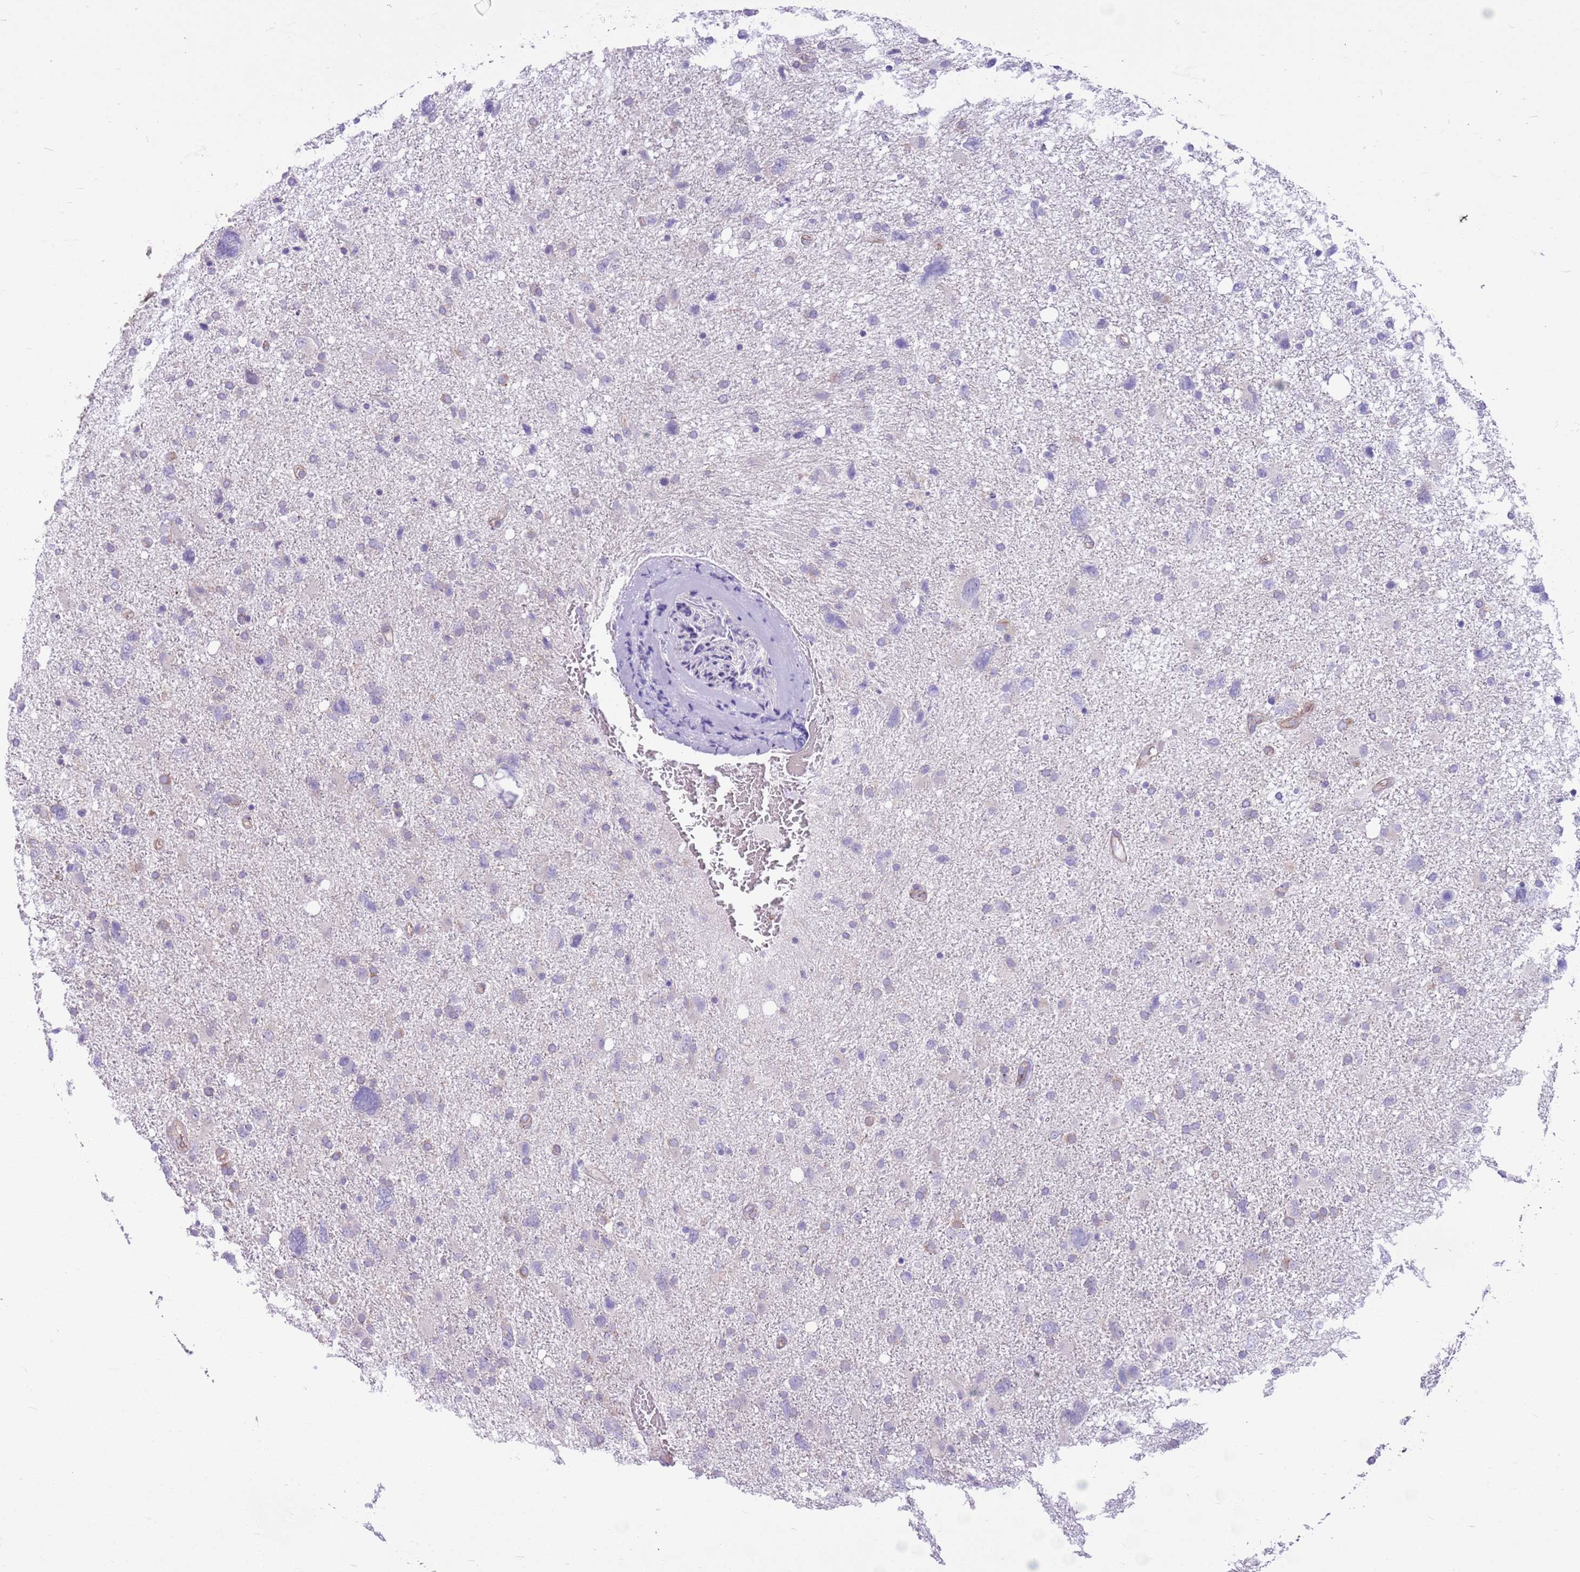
{"staining": {"intensity": "negative", "quantity": "none", "location": "none"}, "tissue": "glioma", "cell_type": "Tumor cells", "image_type": "cancer", "snomed": [{"axis": "morphology", "description": "Glioma, malignant, High grade"}, {"axis": "topography", "description": "Brain"}], "caption": "A photomicrograph of glioma stained for a protein demonstrates no brown staining in tumor cells.", "gene": "PARP8", "patient": {"sex": "male", "age": 61}}